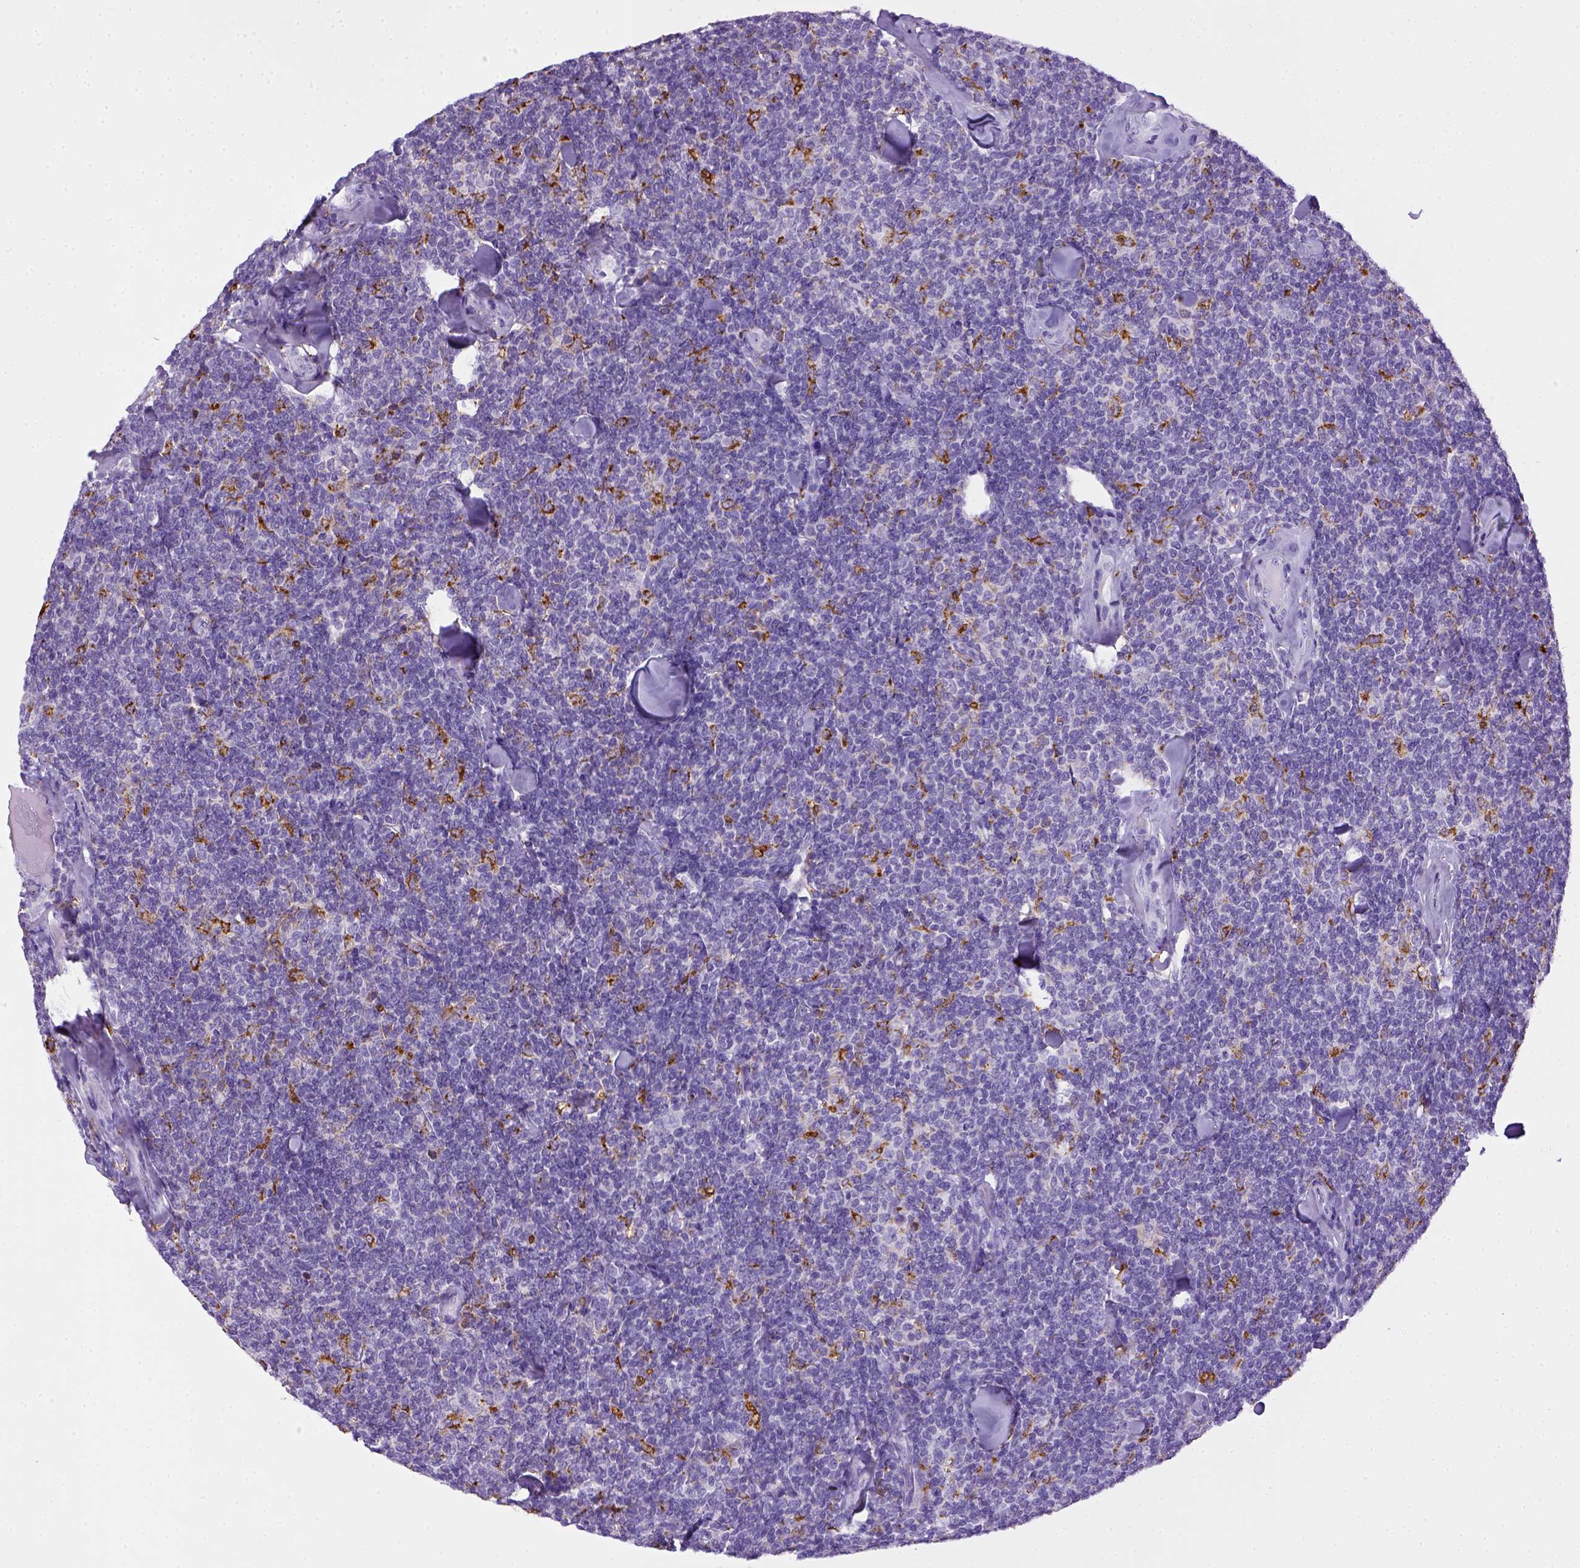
{"staining": {"intensity": "negative", "quantity": "none", "location": "none"}, "tissue": "lymphoma", "cell_type": "Tumor cells", "image_type": "cancer", "snomed": [{"axis": "morphology", "description": "Malignant lymphoma, non-Hodgkin's type, Low grade"}, {"axis": "topography", "description": "Lymph node"}], "caption": "A photomicrograph of human lymphoma is negative for staining in tumor cells.", "gene": "CD68", "patient": {"sex": "female", "age": 56}}